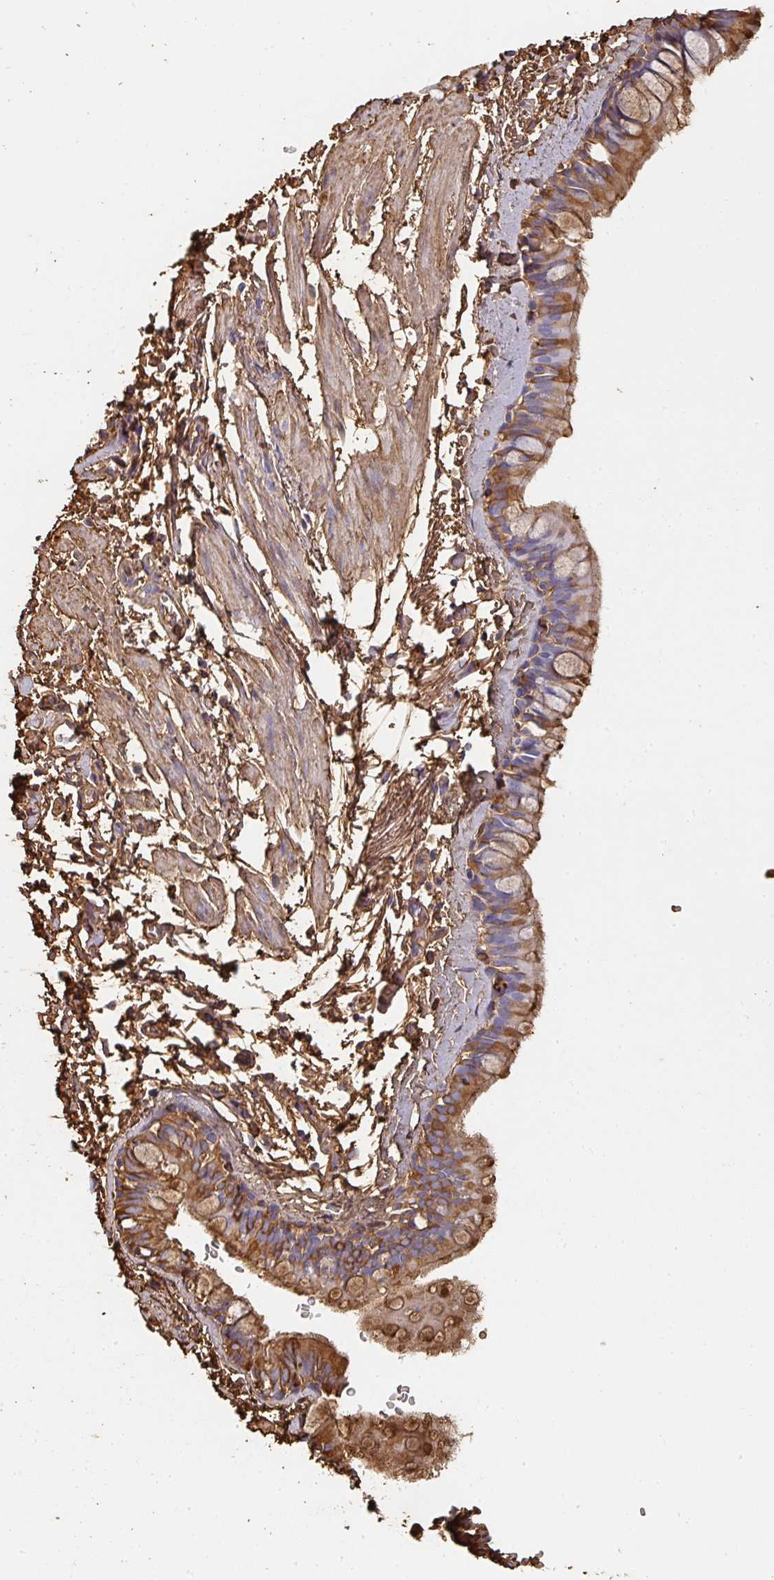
{"staining": {"intensity": "moderate", "quantity": "25%-75%", "location": "cytoplasmic/membranous"}, "tissue": "bronchus", "cell_type": "Respiratory epithelial cells", "image_type": "normal", "snomed": [{"axis": "morphology", "description": "Normal tissue, NOS"}, {"axis": "topography", "description": "Bronchus"}], "caption": "A histopathology image of bronchus stained for a protein demonstrates moderate cytoplasmic/membranous brown staining in respiratory epithelial cells.", "gene": "ALB", "patient": {"sex": "male", "age": 67}}